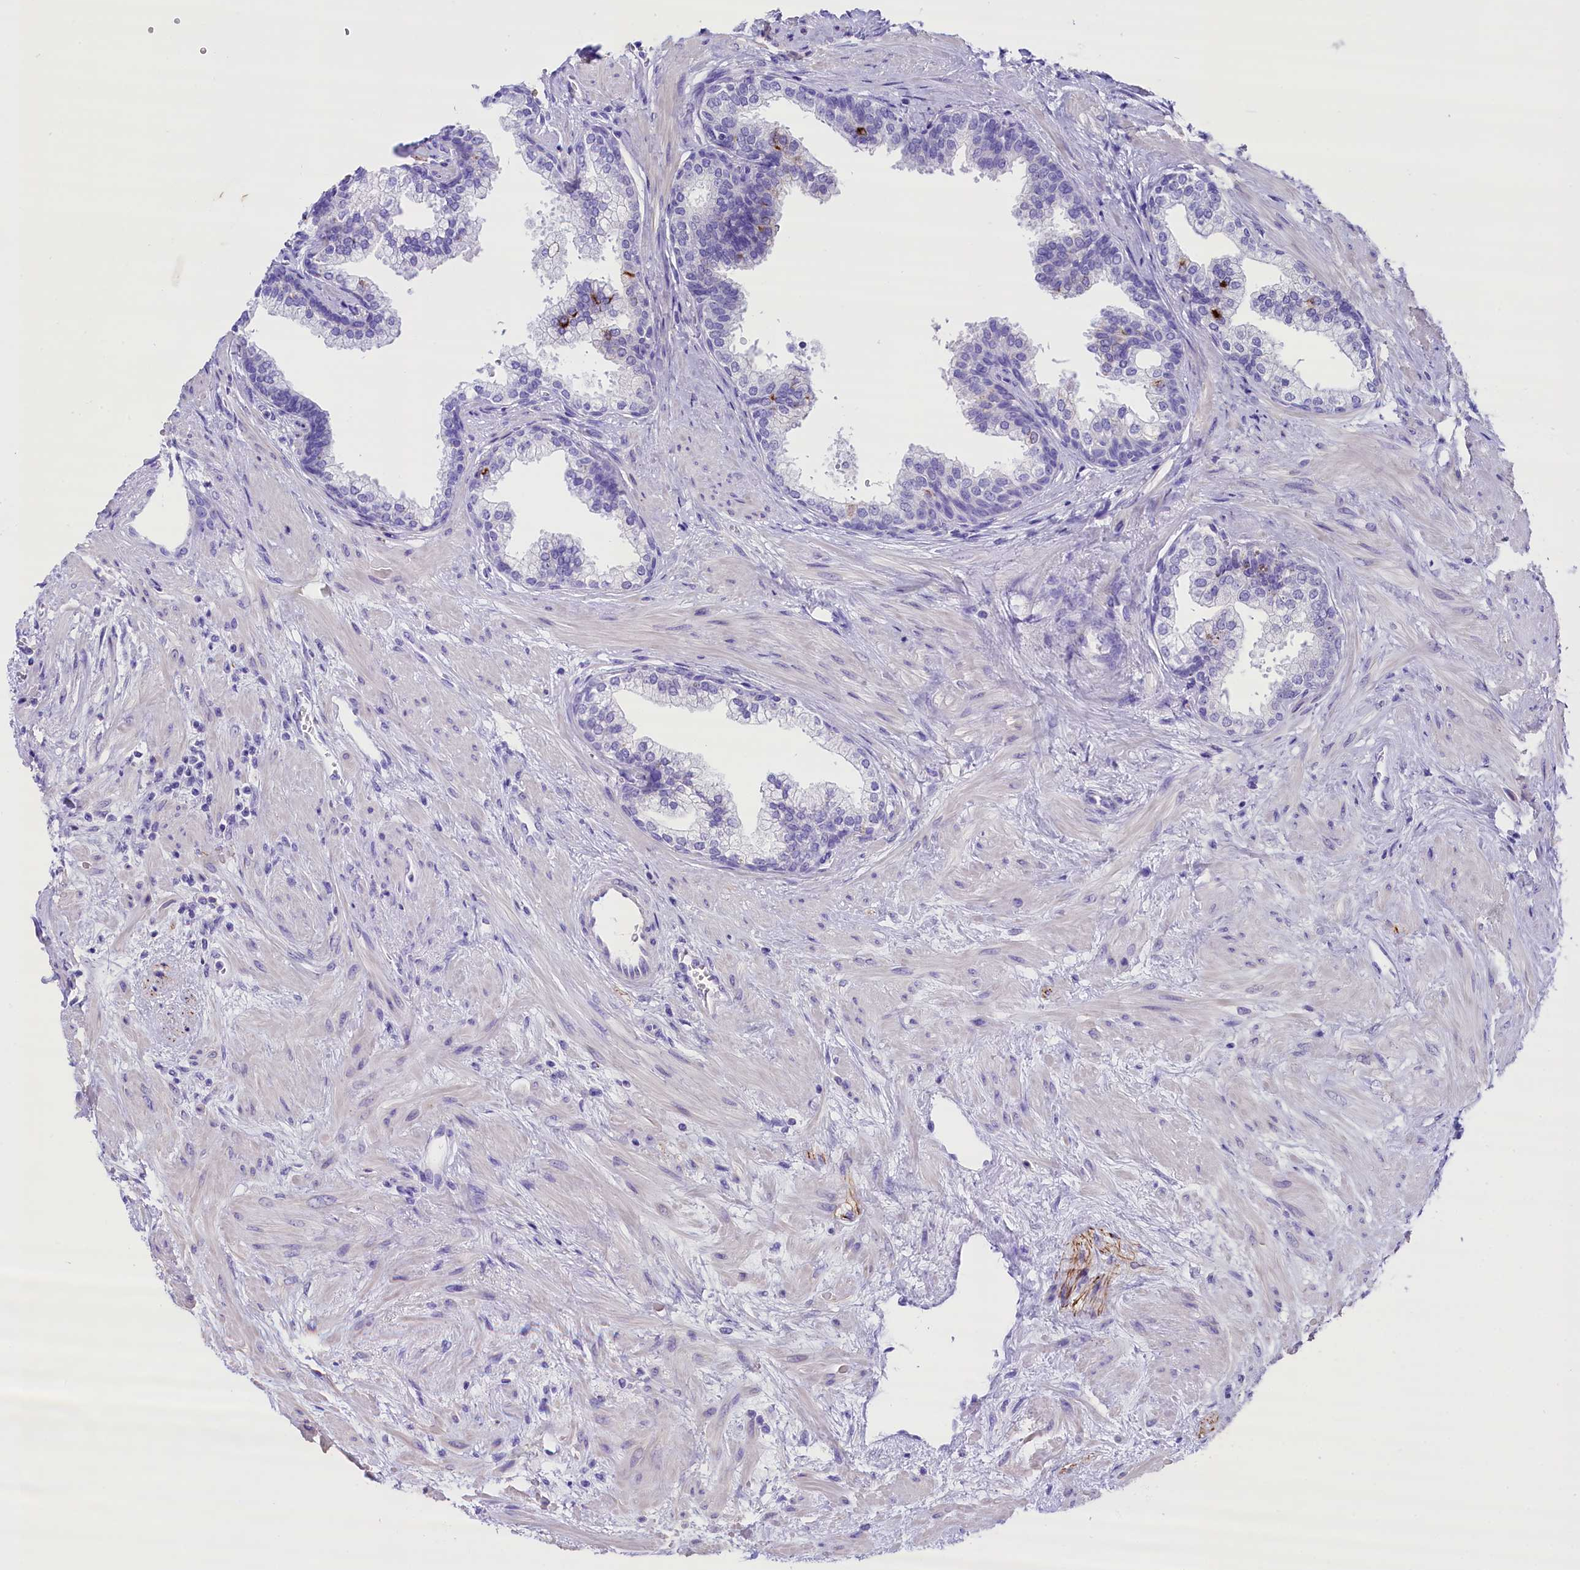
{"staining": {"intensity": "negative", "quantity": "none", "location": "none"}, "tissue": "prostate", "cell_type": "Glandular cells", "image_type": "normal", "snomed": [{"axis": "morphology", "description": "Normal tissue, NOS"}, {"axis": "topography", "description": "Prostate"}], "caption": "Immunohistochemistry photomicrograph of unremarkable prostate stained for a protein (brown), which reveals no expression in glandular cells.", "gene": "SKIDA1", "patient": {"sex": "male", "age": 57}}